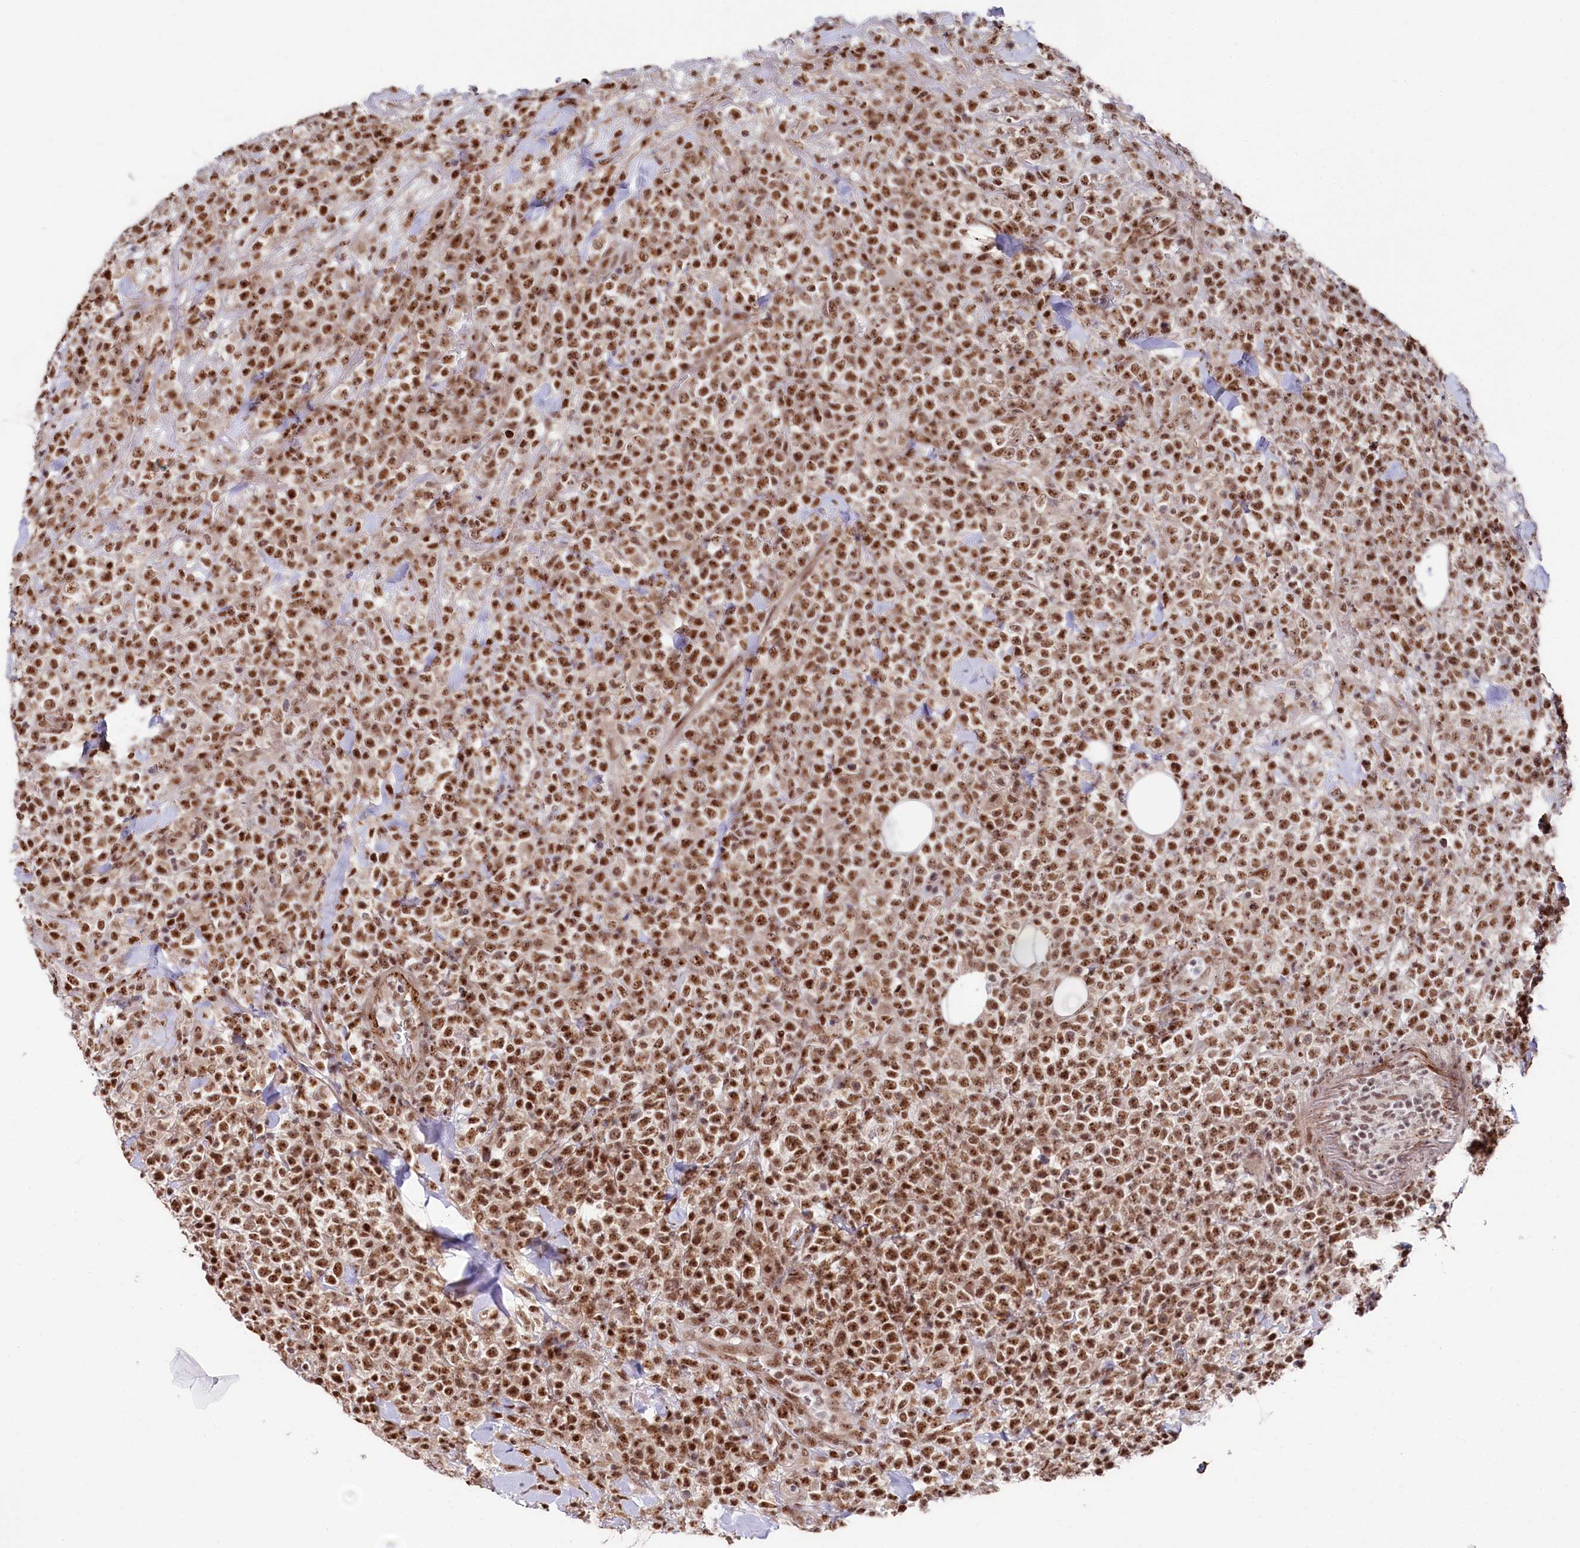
{"staining": {"intensity": "moderate", "quantity": ">75%", "location": "nuclear"}, "tissue": "lymphoma", "cell_type": "Tumor cells", "image_type": "cancer", "snomed": [{"axis": "morphology", "description": "Malignant lymphoma, non-Hodgkin's type, High grade"}, {"axis": "topography", "description": "Colon"}], "caption": "Immunohistochemical staining of human malignant lymphoma, non-Hodgkin's type (high-grade) reveals medium levels of moderate nuclear protein expression in approximately >75% of tumor cells. Immunohistochemistry stains the protein in brown and the nuclei are stained blue.", "gene": "POLR2H", "patient": {"sex": "female", "age": 53}}